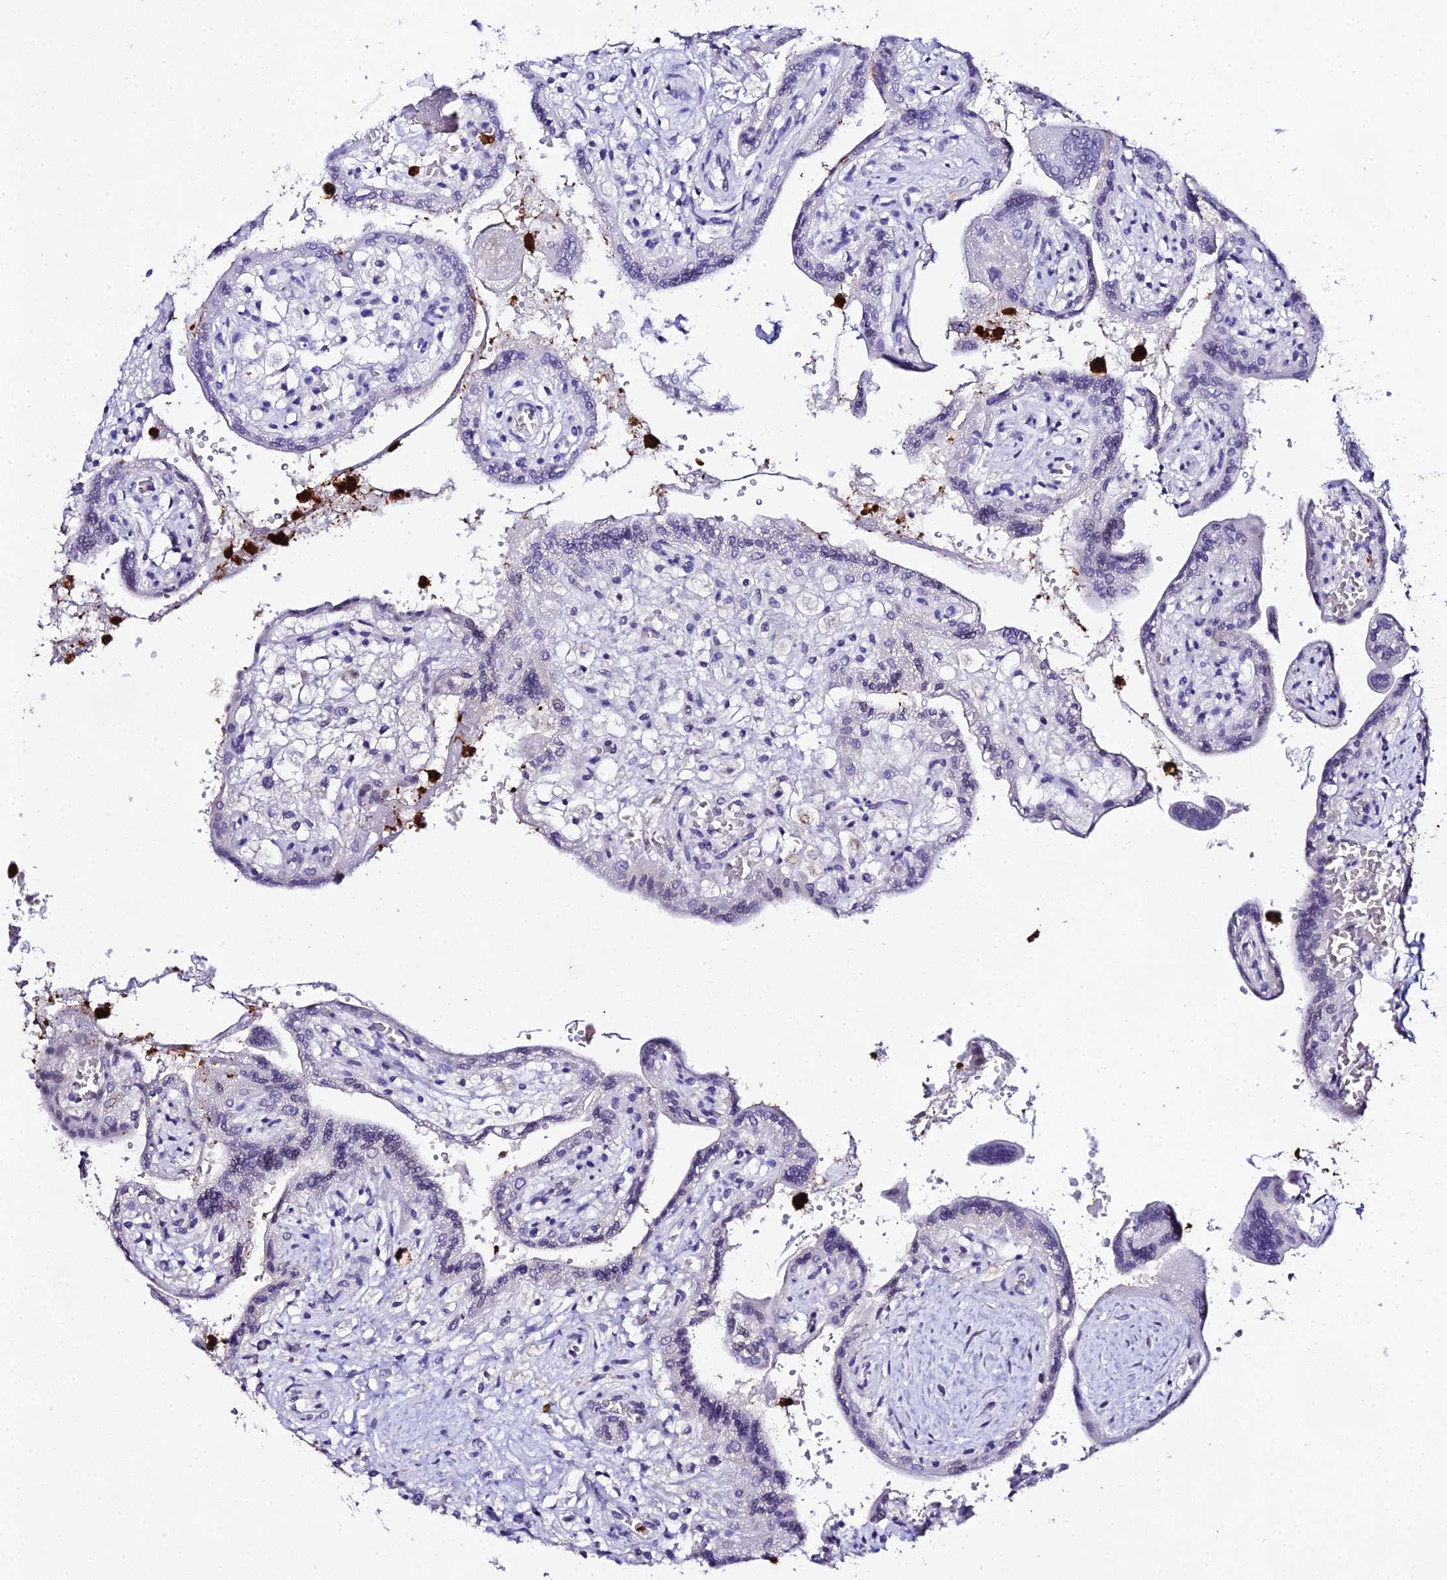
{"staining": {"intensity": "negative", "quantity": "none", "location": "none"}, "tissue": "placenta", "cell_type": "Trophoblastic cells", "image_type": "normal", "snomed": [{"axis": "morphology", "description": "Normal tissue, NOS"}, {"axis": "topography", "description": "Placenta"}], "caption": "A photomicrograph of human placenta is negative for staining in trophoblastic cells. (Stains: DAB (3,3'-diaminobenzidine) immunohistochemistry with hematoxylin counter stain, Microscopy: brightfield microscopy at high magnification).", "gene": "MCM10", "patient": {"sex": "female", "age": 37}}